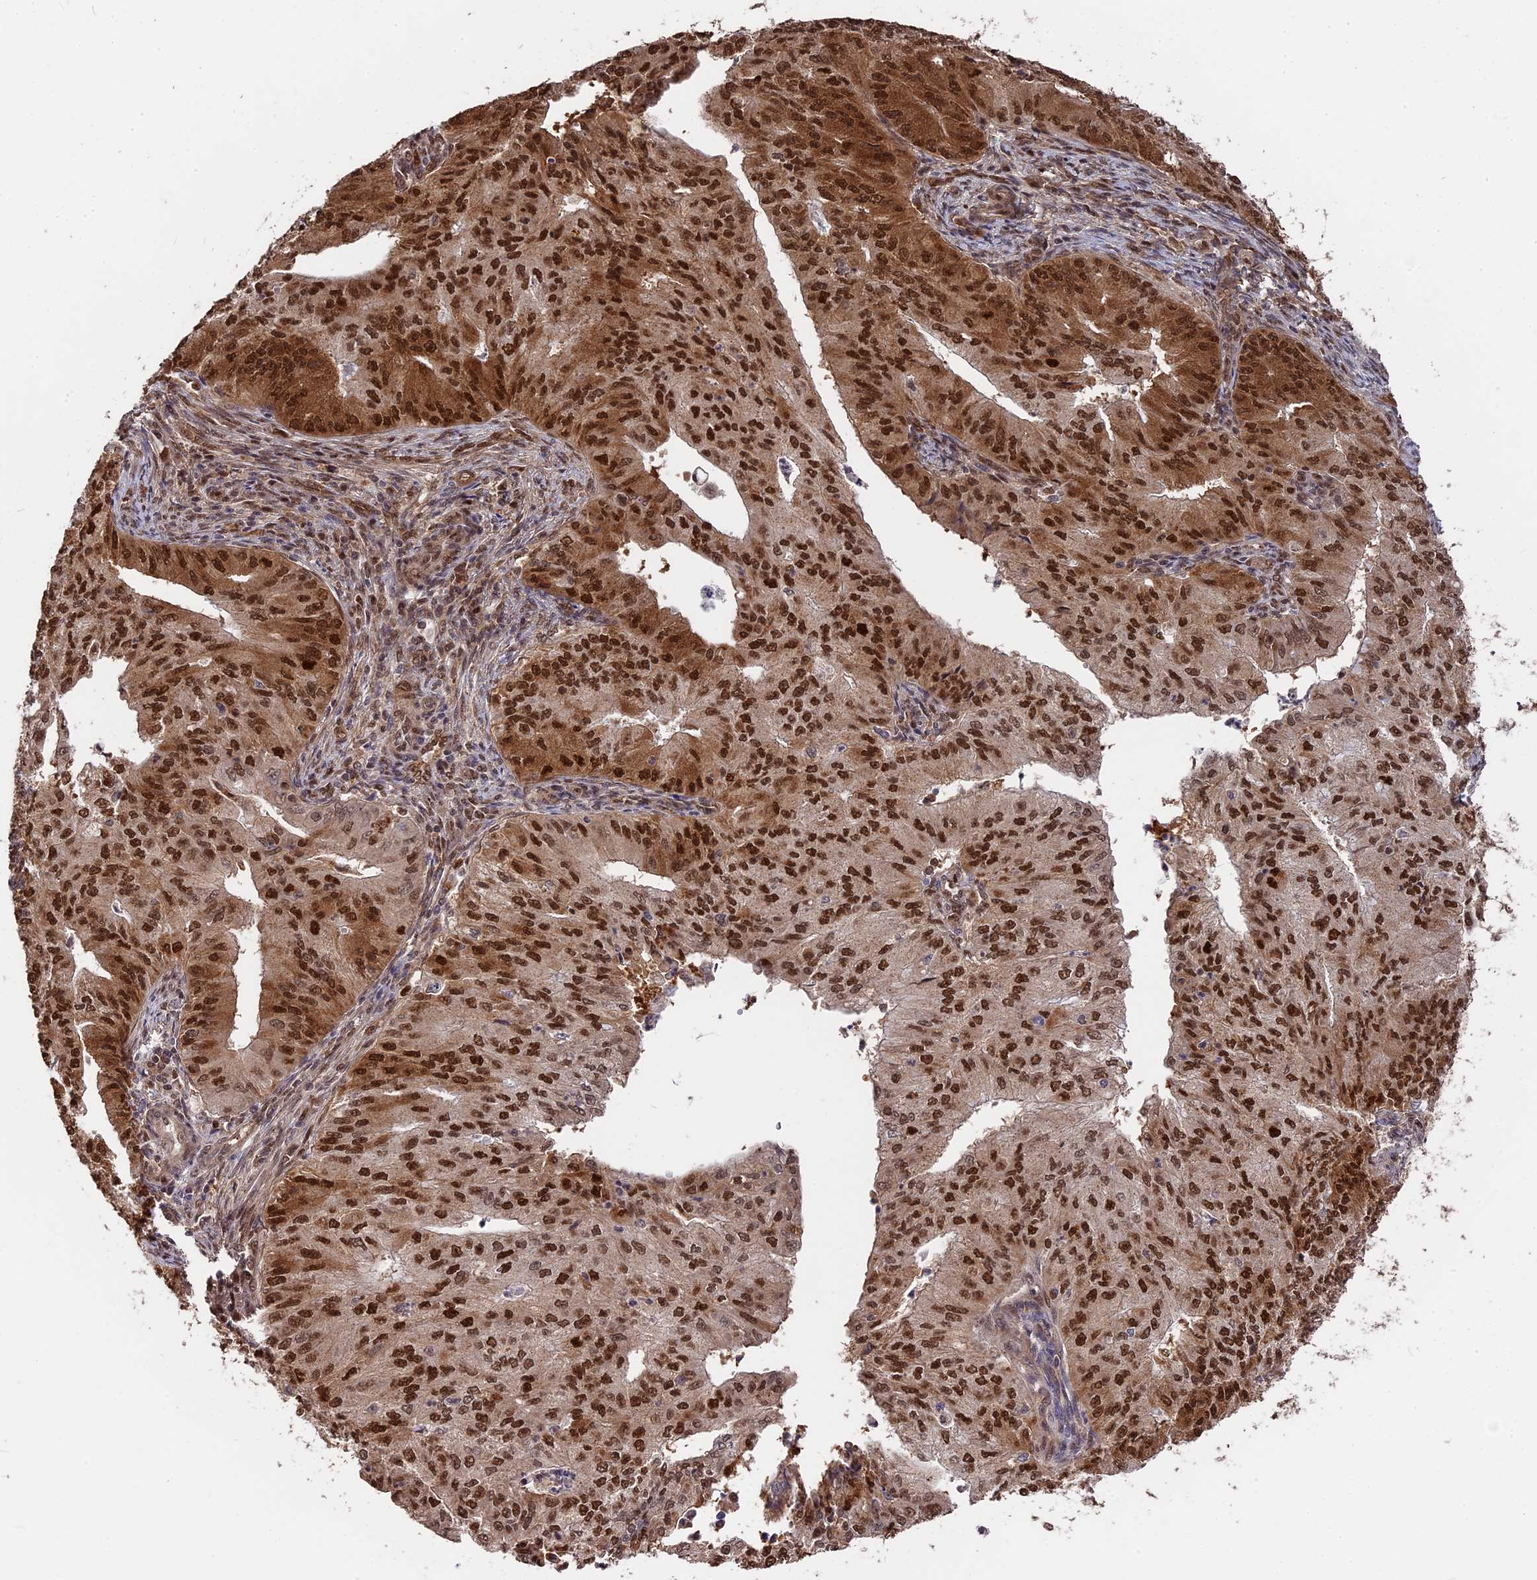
{"staining": {"intensity": "strong", "quantity": ">75%", "location": "cytoplasmic/membranous,nuclear"}, "tissue": "endometrial cancer", "cell_type": "Tumor cells", "image_type": "cancer", "snomed": [{"axis": "morphology", "description": "Adenocarcinoma, NOS"}, {"axis": "topography", "description": "Endometrium"}], "caption": "High-power microscopy captured an immunohistochemistry (IHC) micrograph of endometrial adenocarcinoma, revealing strong cytoplasmic/membranous and nuclear positivity in about >75% of tumor cells.", "gene": "ADRM1", "patient": {"sex": "female", "age": 50}}